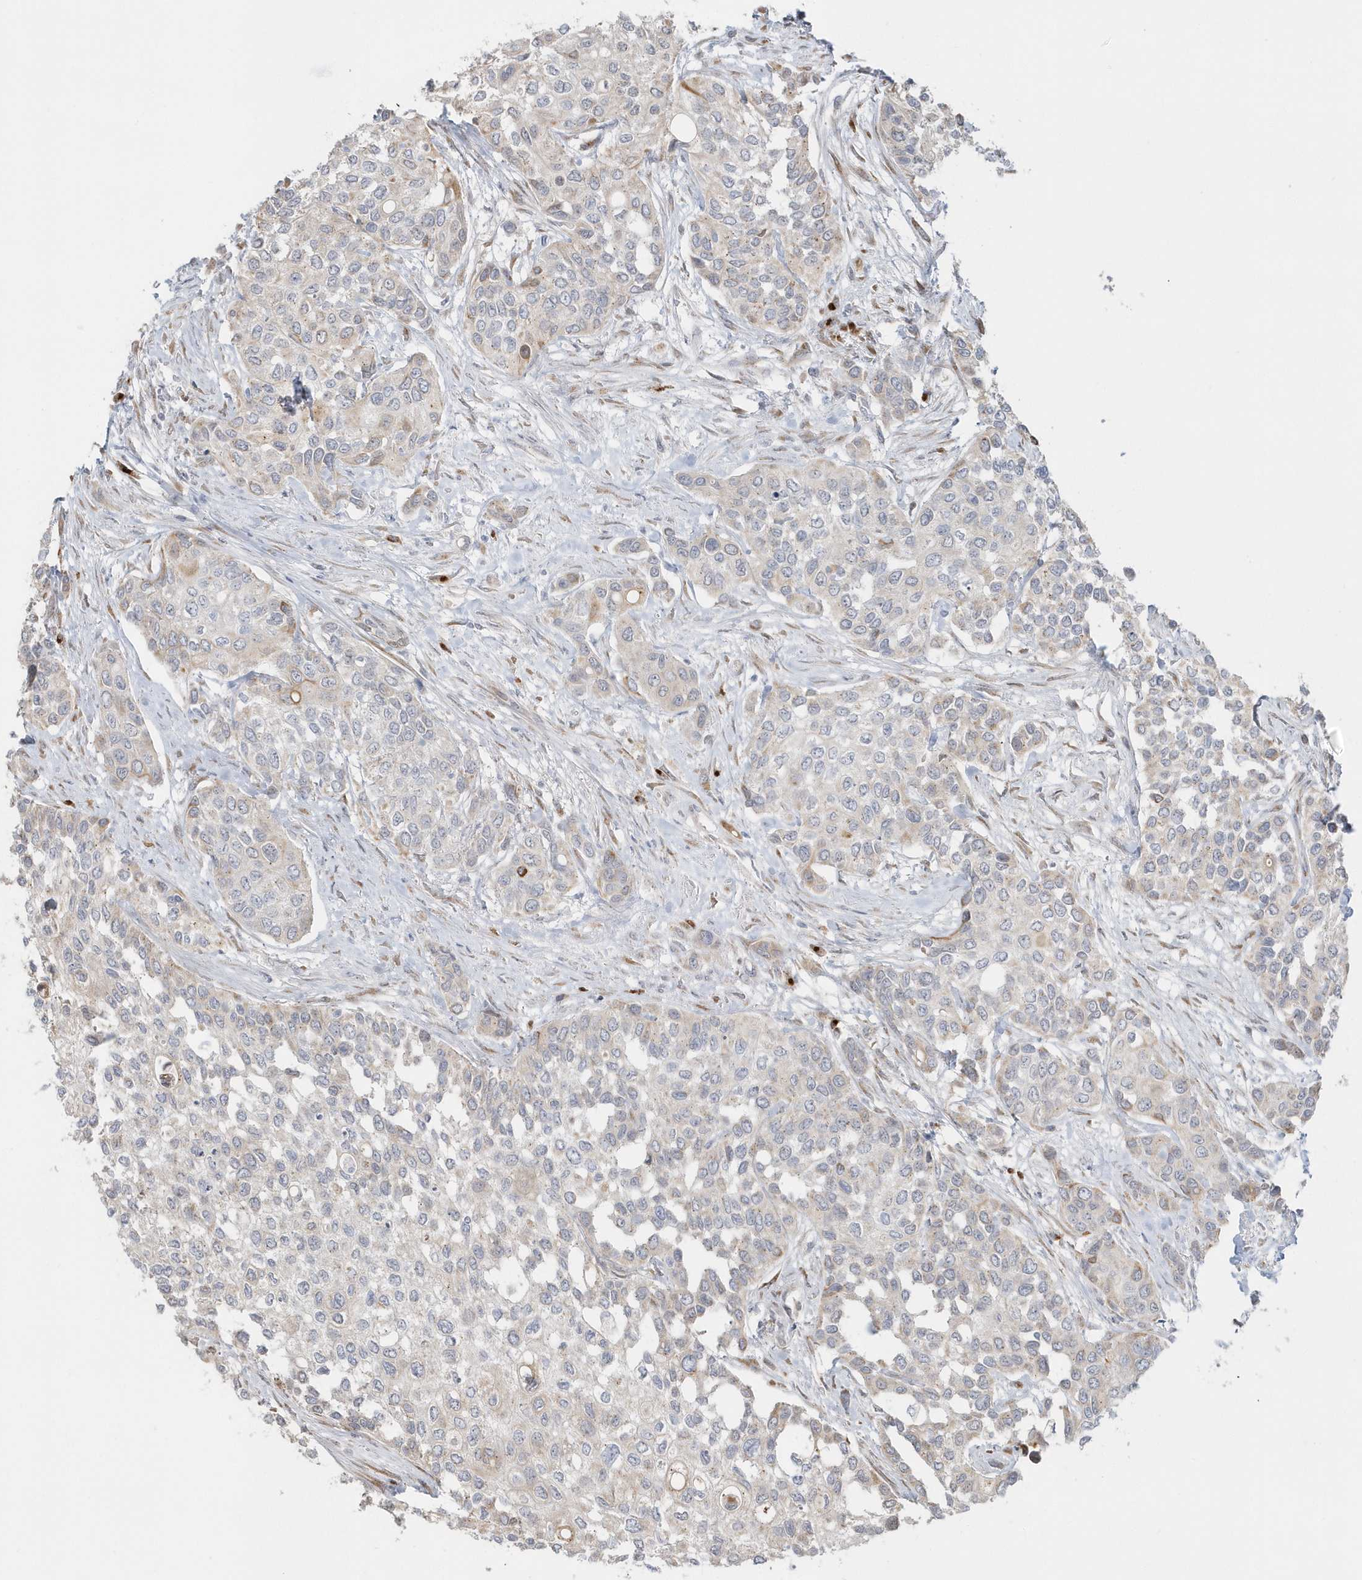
{"staining": {"intensity": "weak", "quantity": "<25%", "location": "cytoplasmic/membranous"}, "tissue": "urothelial cancer", "cell_type": "Tumor cells", "image_type": "cancer", "snomed": [{"axis": "morphology", "description": "Normal tissue, NOS"}, {"axis": "morphology", "description": "Urothelial carcinoma, High grade"}, {"axis": "topography", "description": "Vascular tissue"}, {"axis": "topography", "description": "Urinary bladder"}], "caption": "Immunohistochemistry (IHC) image of urothelial carcinoma (high-grade) stained for a protein (brown), which reveals no positivity in tumor cells.", "gene": "DHFR", "patient": {"sex": "female", "age": 56}}